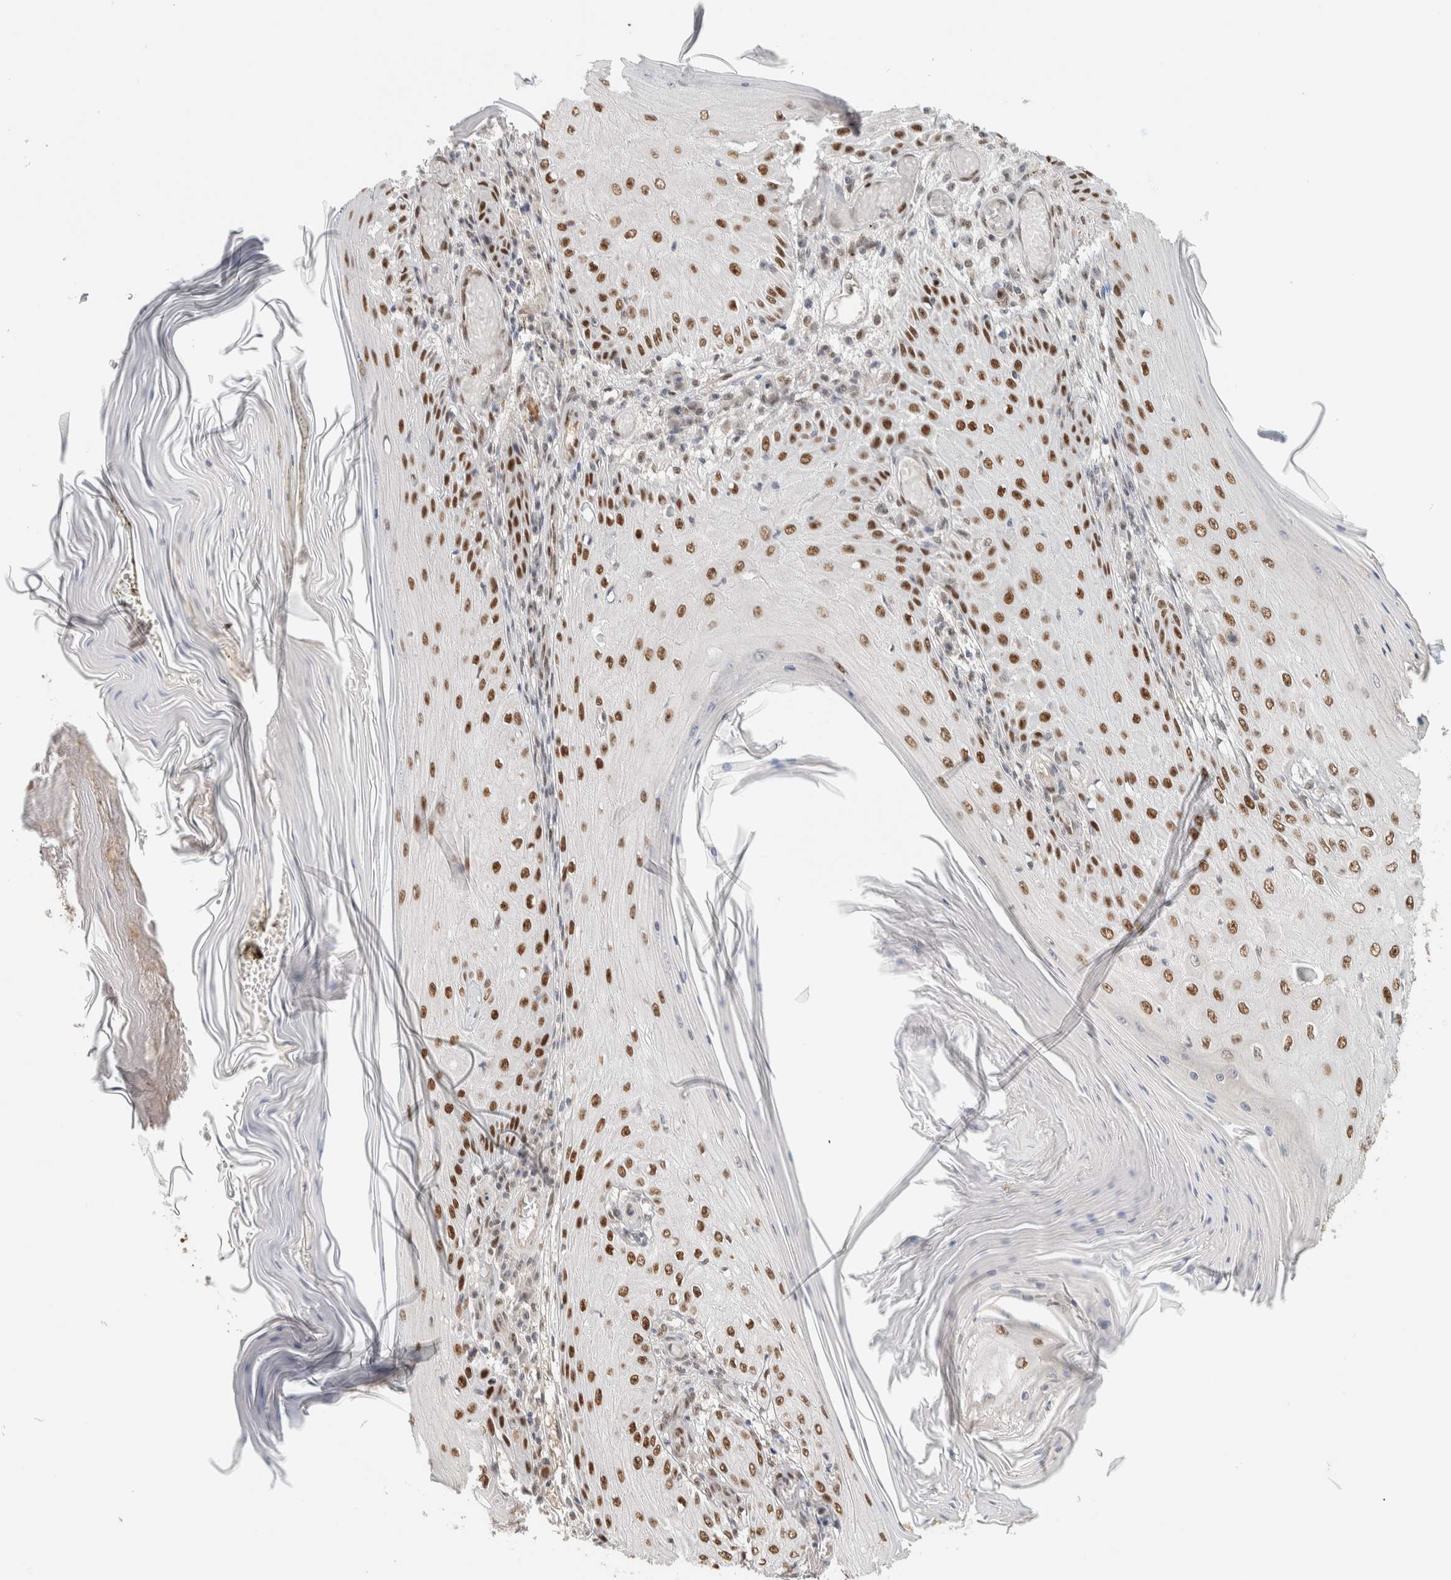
{"staining": {"intensity": "moderate", "quantity": ">75%", "location": "nuclear"}, "tissue": "skin cancer", "cell_type": "Tumor cells", "image_type": "cancer", "snomed": [{"axis": "morphology", "description": "Squamous cell carcinoma, NOS"}, {"axis": "topography", "description": "Skin"}], "caption": "High-power microscopy captured an immunohistochemistry (IHC) micrograph of skin cancer (squamous cell carcinoma), revealing moderate nuclear positivity in approximately >75% of tumor cells. The staining was performed using DAB (3,3'-diaminobenzidine) to visualize the protein expression in brown, while the nuclei were stained in blue with hematoxylin (Magnification: 20x).", "gene": "PUS7", "patient": {"sex": "female", "age": 73}}